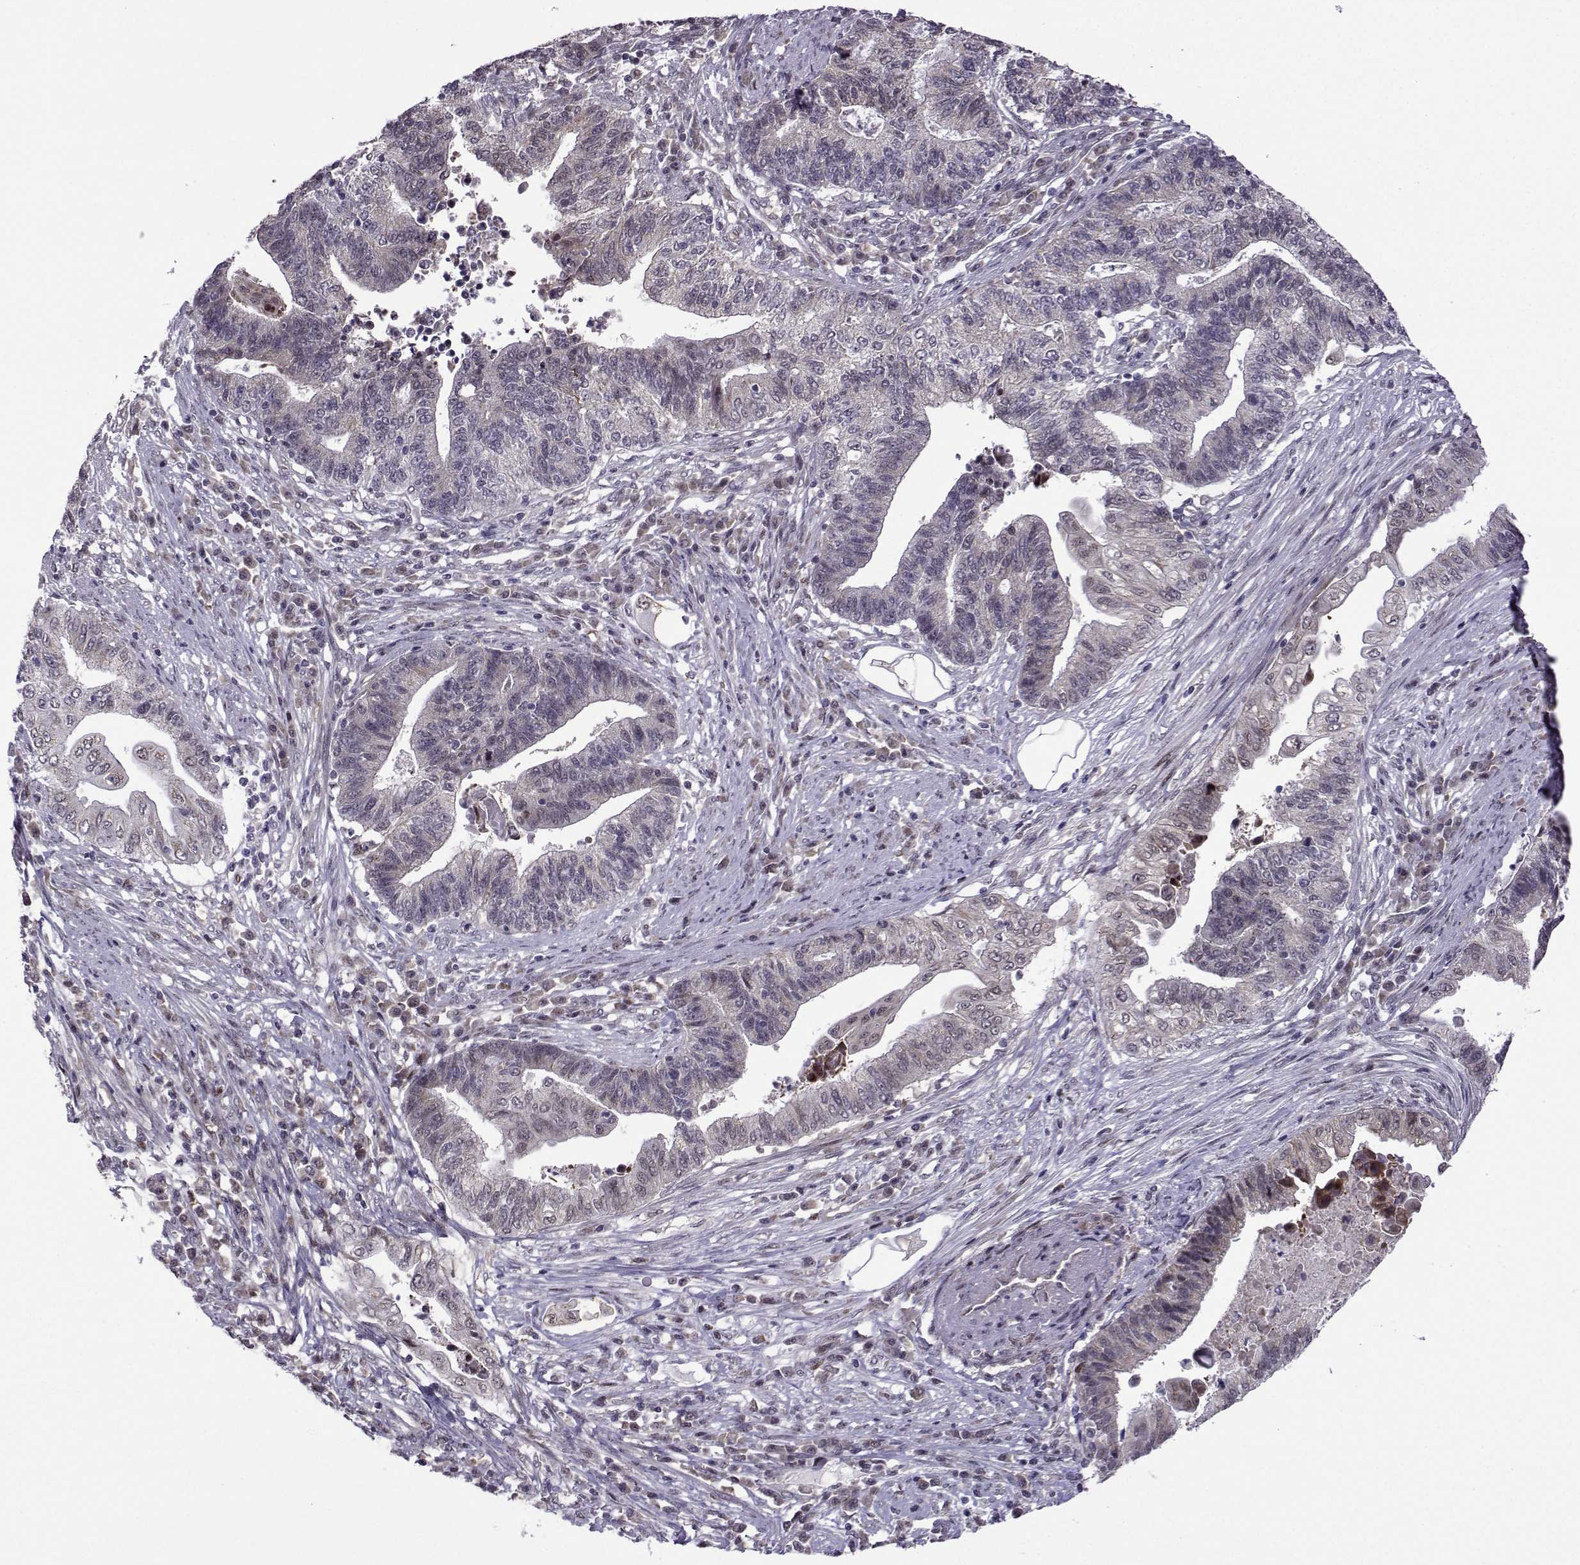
{"staining": {"intensity": "weak", "quantity": "25%-75%", "location": "cytoplasmic/membranous"}, "tissue": "endometrial cancer", "cell_type": "Tumor cells", "image_type": "cancer", "snomed": [{"axis": "morphology", "description": "Adenocarcinoma, NOS"}, {"axis": "topography", "description": "Uterus"}, {"axis": "topography", "description": "Endometrium"}], "caption": "A brown stain shows weak cytoplasmic/membranous positivity of a protein in endometrial adenocarcinoma tumor cells.", "gene": "FGF3", "patient": {"sex": "female", "age": 54}}